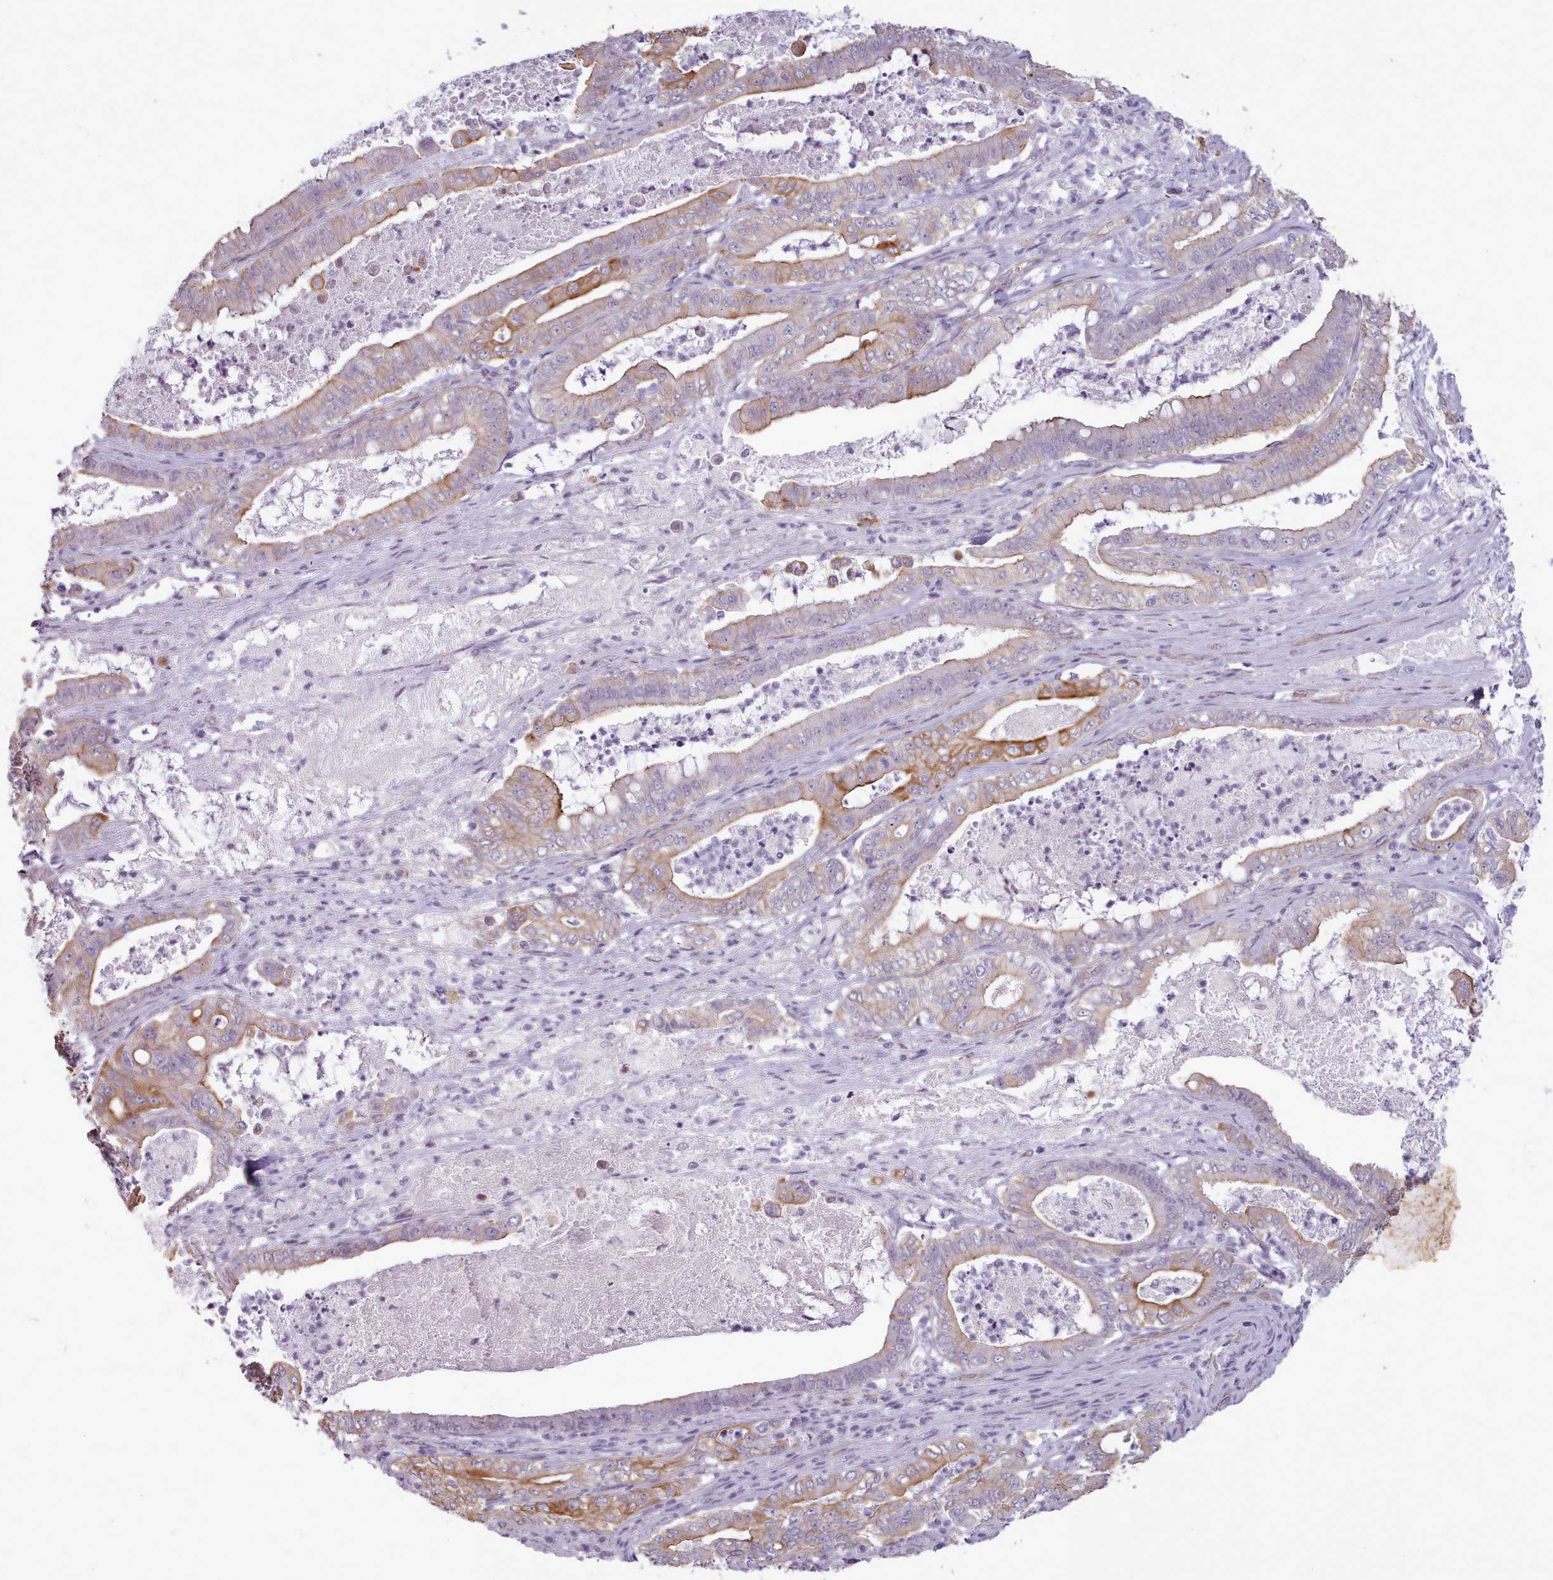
{"staining": {"intensity": "moderate", "quantity": "25%-75%", "location": "cytoplasmic/membranous"}, "tissue": "pancreatic cancer", "cell_type": "Tumor cells", "image_type": "cancer", "snomed": [{"axis": "morphology", "description": "Adenocarcinoma, NOS"}, {"axis": "topography", "description": "Pancreas"}], "caption": "A photomicrograph of pancreatic adenocarcinoma stained for a protein reveals moderate cytoplasmic/membranous brown staining in tumor cells.", "gene": "PLD4", "patient": {"sex": "male", "age": 71}}